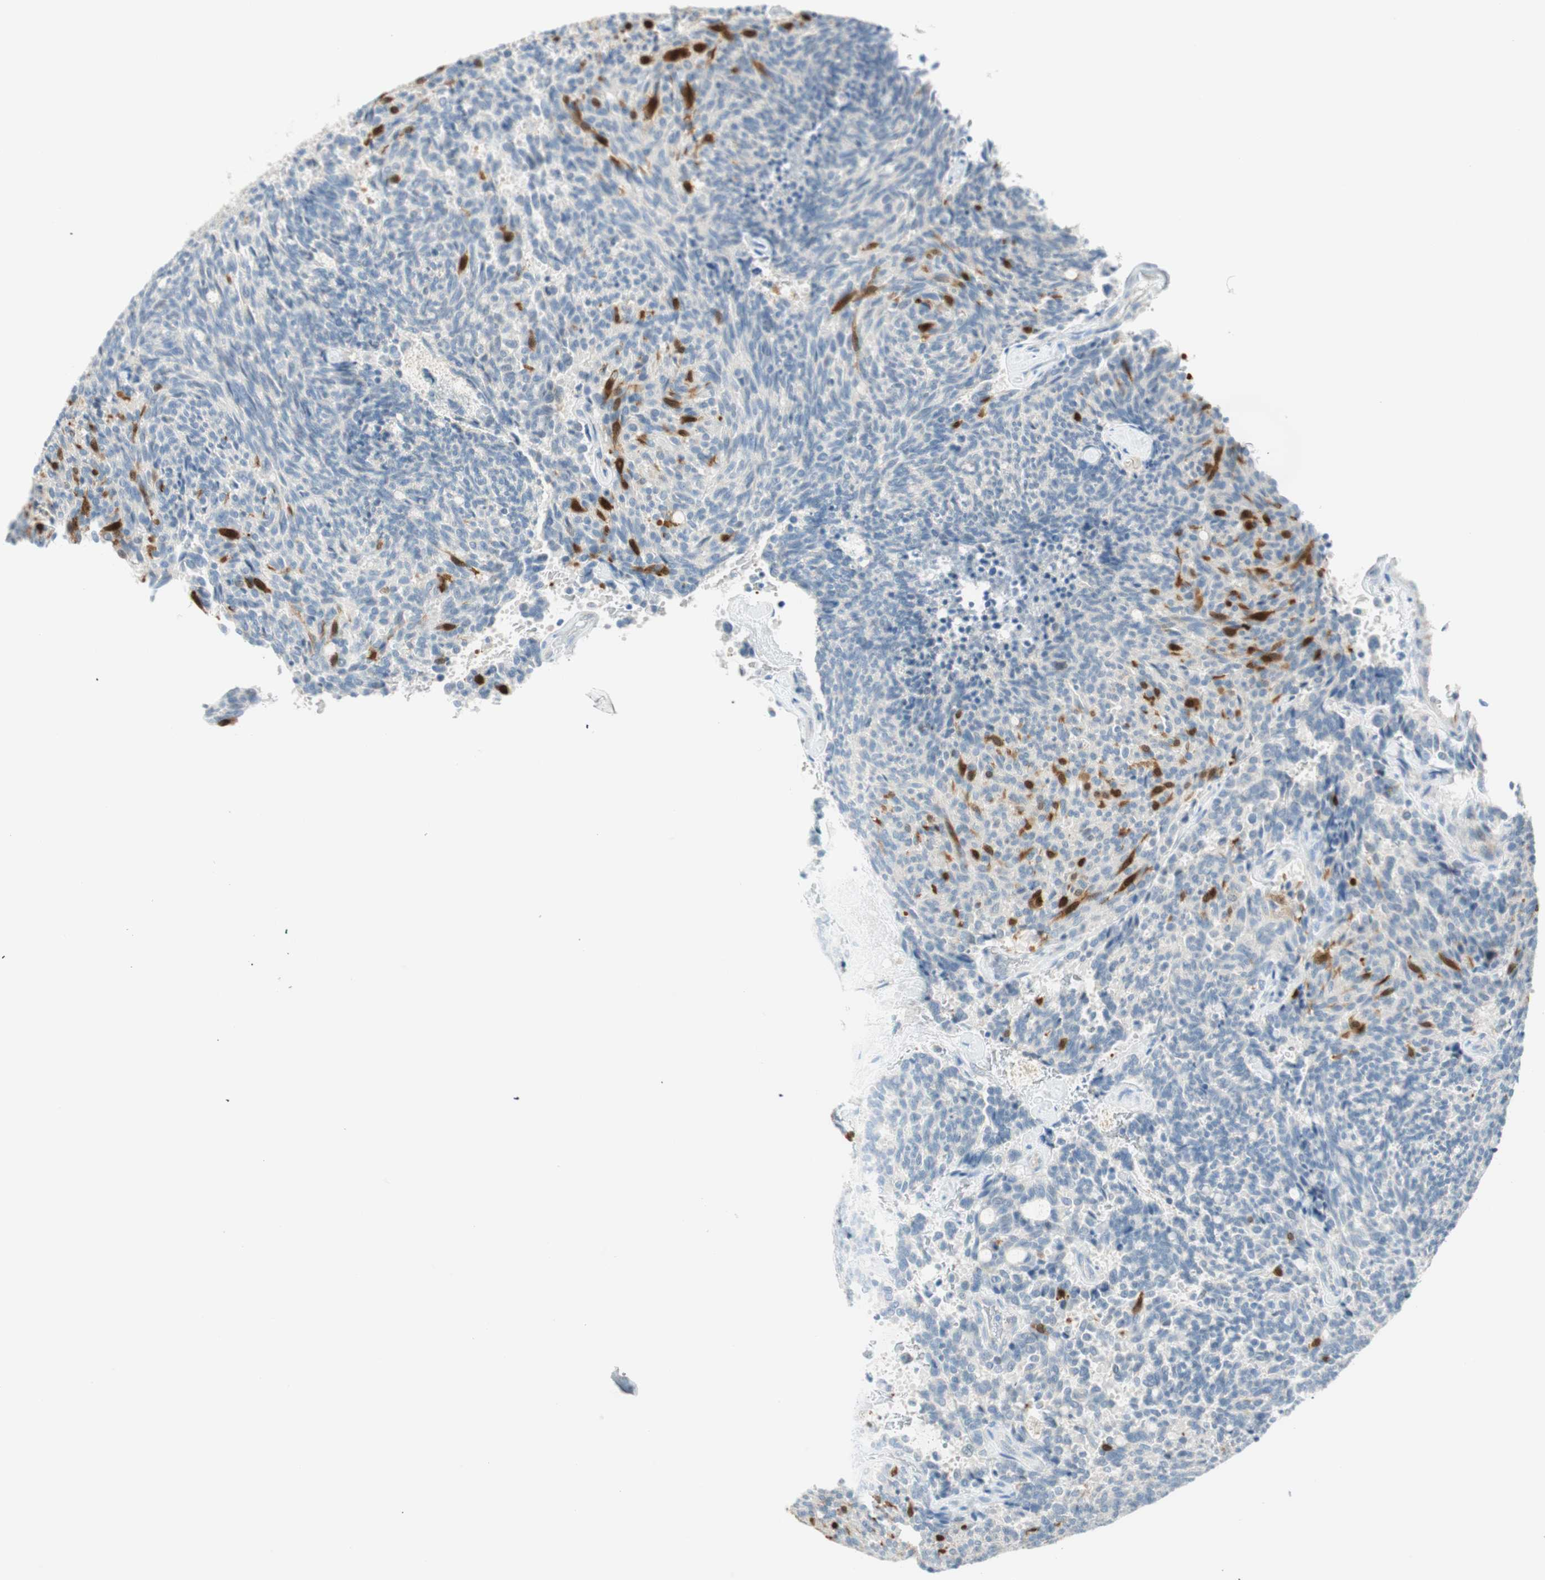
{"staining": {"intensity": "strong", "quantity": "<25%", "location": "cytoplasmic/membranous,nuclear"}, "tissue": "carcinoid", "cell_type": "Tumor cells", "image_type": "cancer", "snomed": [{"axis": "morphology", "description": "Carcinoid, malignant, NOS"}, {"axis": "topography", "description": "Pancreas"}], "caption": "Protein expression by IHC displays strong cytoplasmic/membranous and nuclear staining in about <25% of tumor cells in carcinoid.", "gene": "PTTG1", "patient": {"sex": "female", "age": 54}}